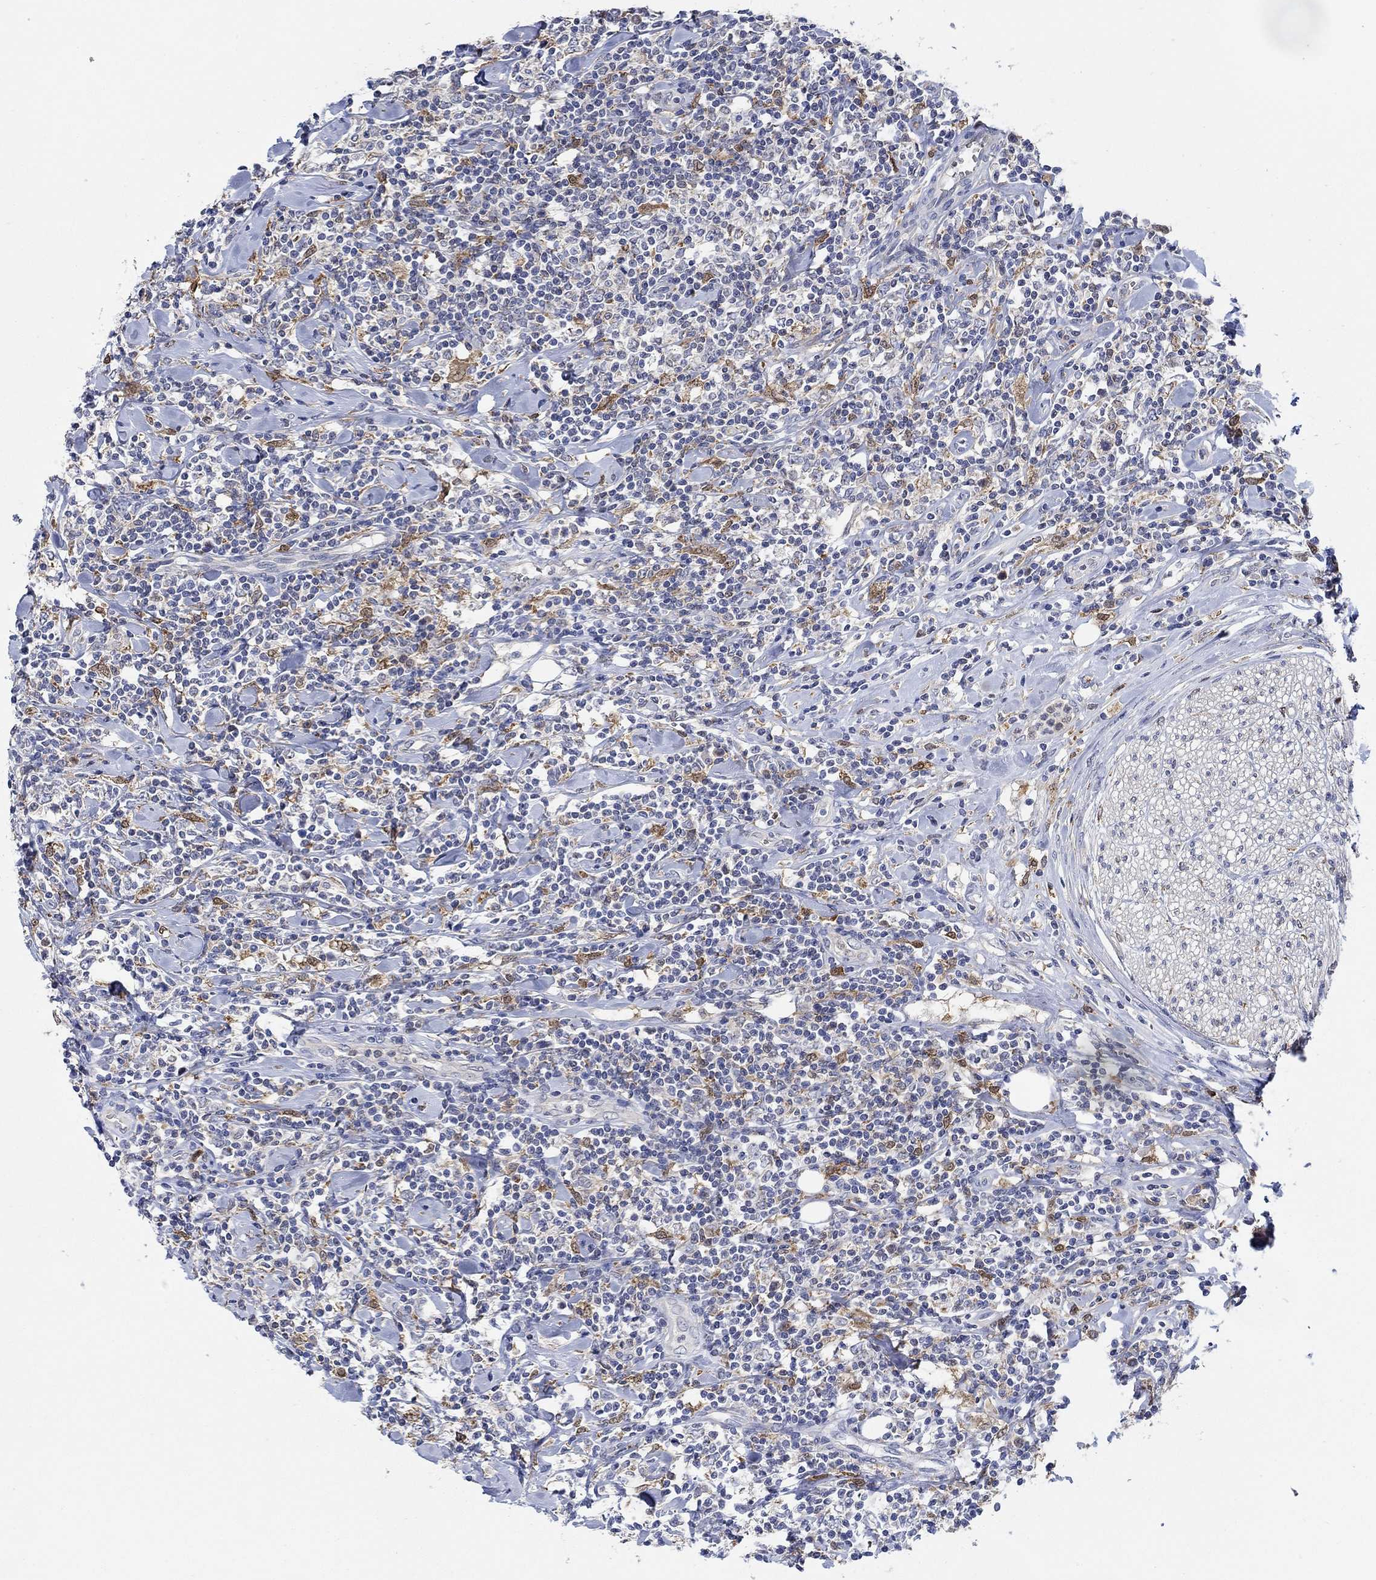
{"staining": {"intensity": "negative", "quantity": "none", "location": "none"}, "tissue": "lymphoma", "cell_type": "Tumor cells", "image_type": "cancer", "snomed": [{"axis": "morphology", "description": "Malignant lymphoma, non-Hodgkin's type, High grade"}, {"axis": "topography", "description": "Lymph node"}], "caption": "Tumor cells show no significant protein positivity in lymphoma.", "gene": "MPP1", "patient": {"sex": "female", "age": 84}}